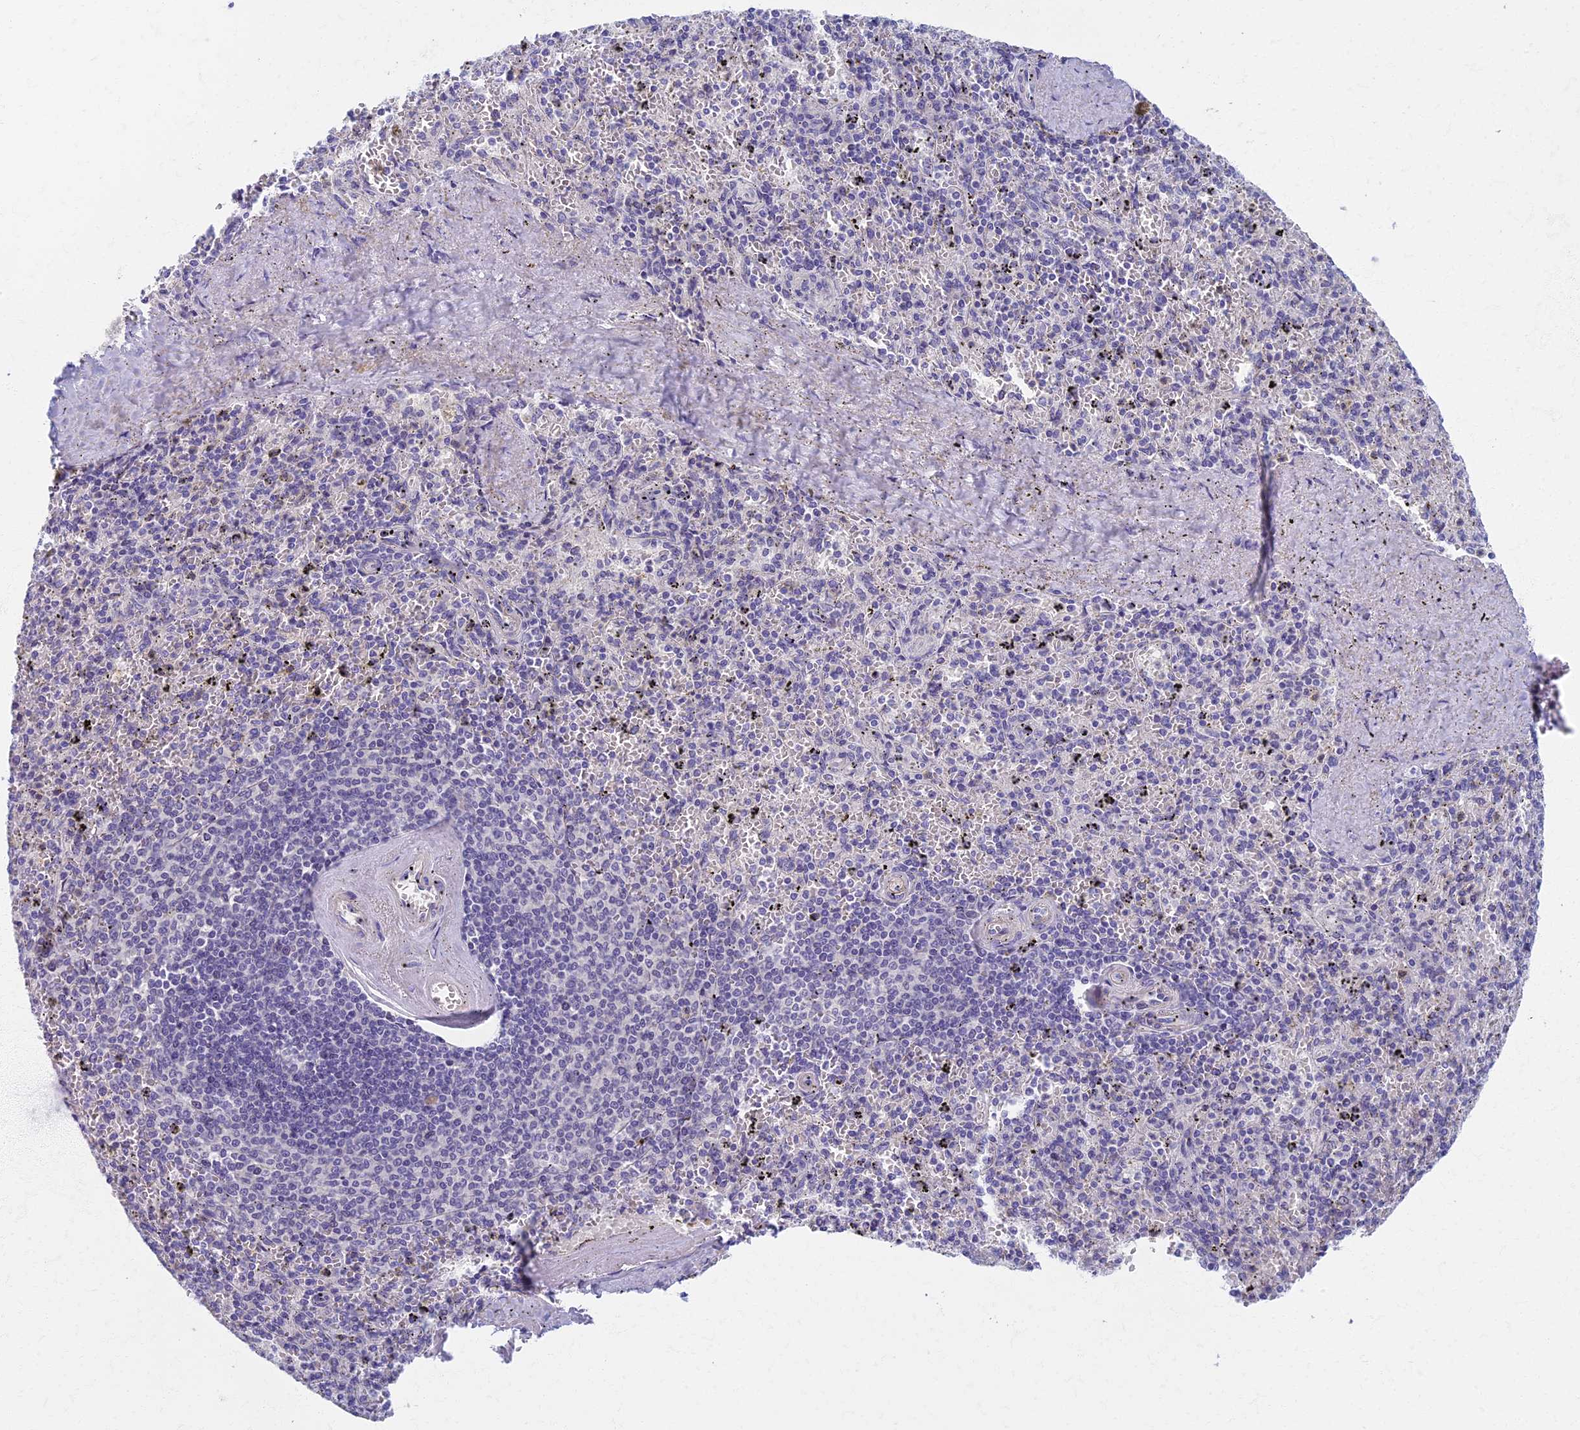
{"staining": {"intensity": "negative", "quantity": "none", "location": "none"}, "tissue": "spleen", "cell_type": "Cells in red pulp", "image_type": "normal", "snomed": [{"axis": "morphology", "description": "Normal tissue, NOS"}, {"axis": "topography", "description": "Spleen"}], "caption": "Normal spleen was stained to show a protein in brown. There is no significant expression in cells in red pulp. The staining is performed using DAB (3,3'-diaminobenzidine) brown chromogen with nuclei counter-stained in using hematoxylin.", "gene": "AP4E1", "patient": {"sex": "male", "age": 82}}